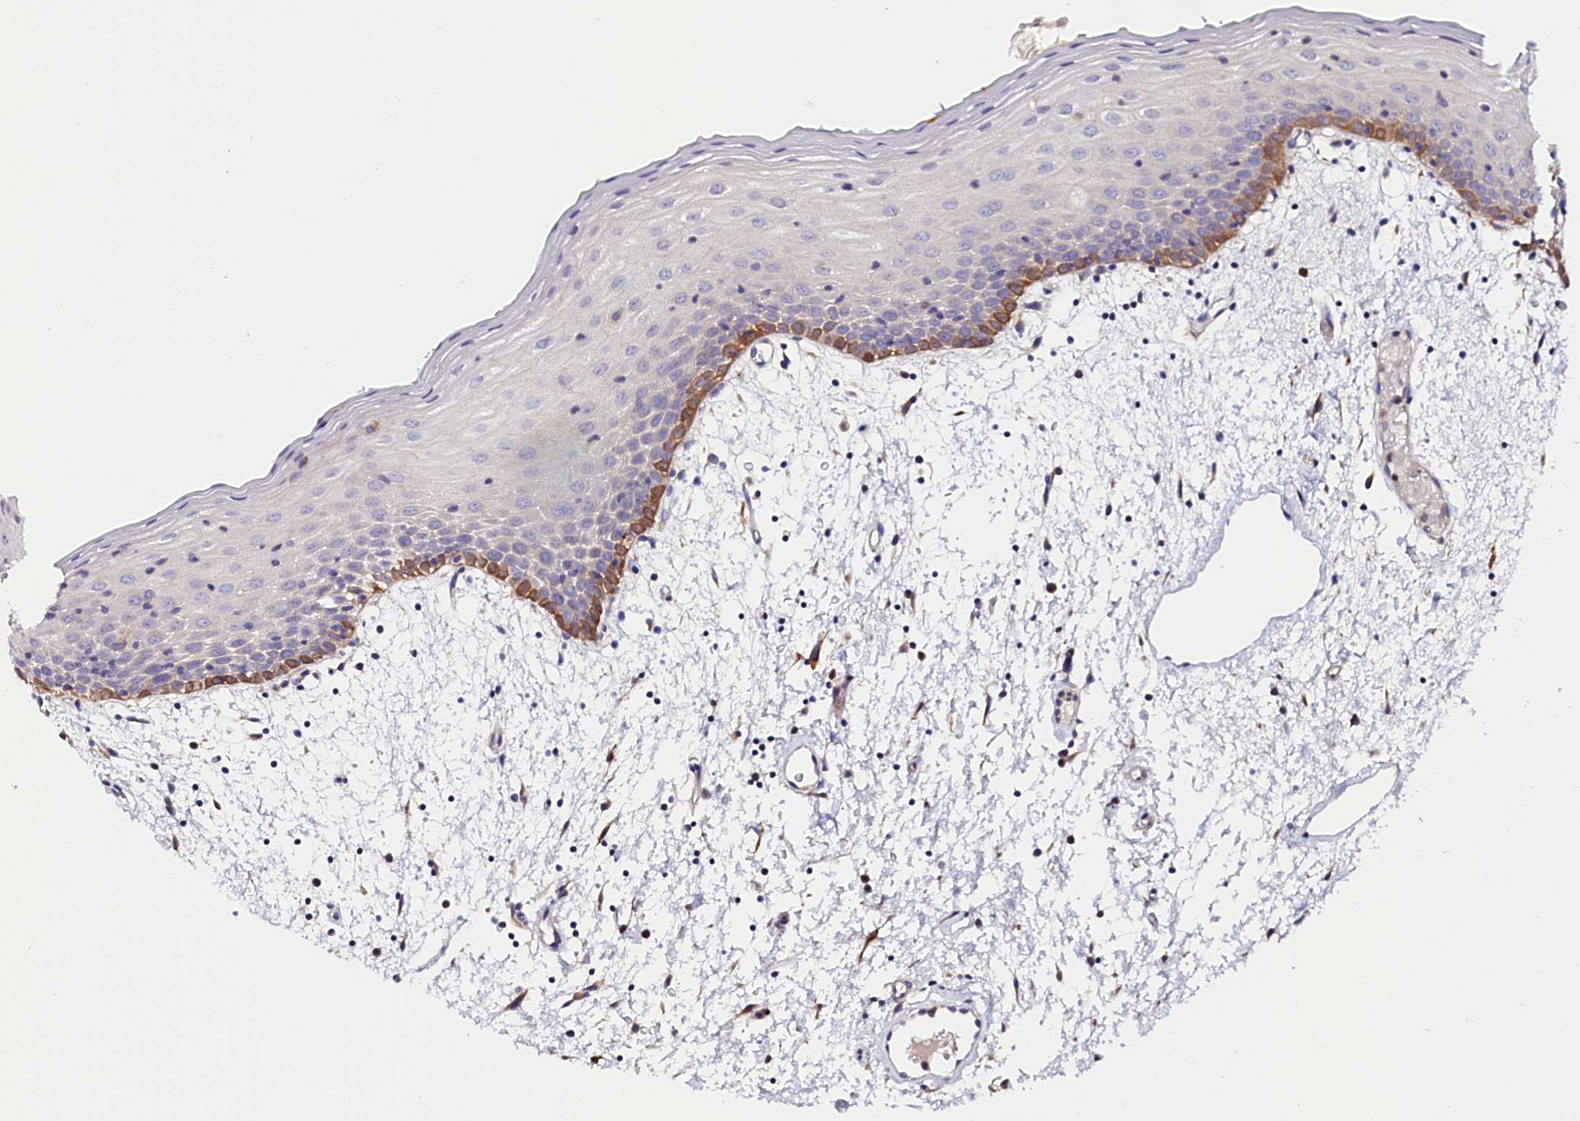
{"staining": {"intensity": "moderate", "quantity": "<25%", "location": "cytoplasmic/membranous"}, "tissue": "oral mucosa", "cell_type": "Squamous epithelial cells", "image_type": "normal", "snomed": [{"axis": "morphology", "description": "Normal tissue, NOS"}, {"axis": "topography", "description": "Skeletal muscle"}, {"axis": "topography", "description": "Oral tissue"}, {"axis": "topography", "description": "Salivary gland"}, {"axis": "topography", "description": "Peripheral nerve tissue"}], "caption": "Immunohistochemical staining of benign human oral mucosa demonstrates low levels of moderate cytoplasmic/membranous staining in about <25% of squamous epithelial cells.", "gene": "KATNB1", "patient": {"sex": "male", "age": 54}}